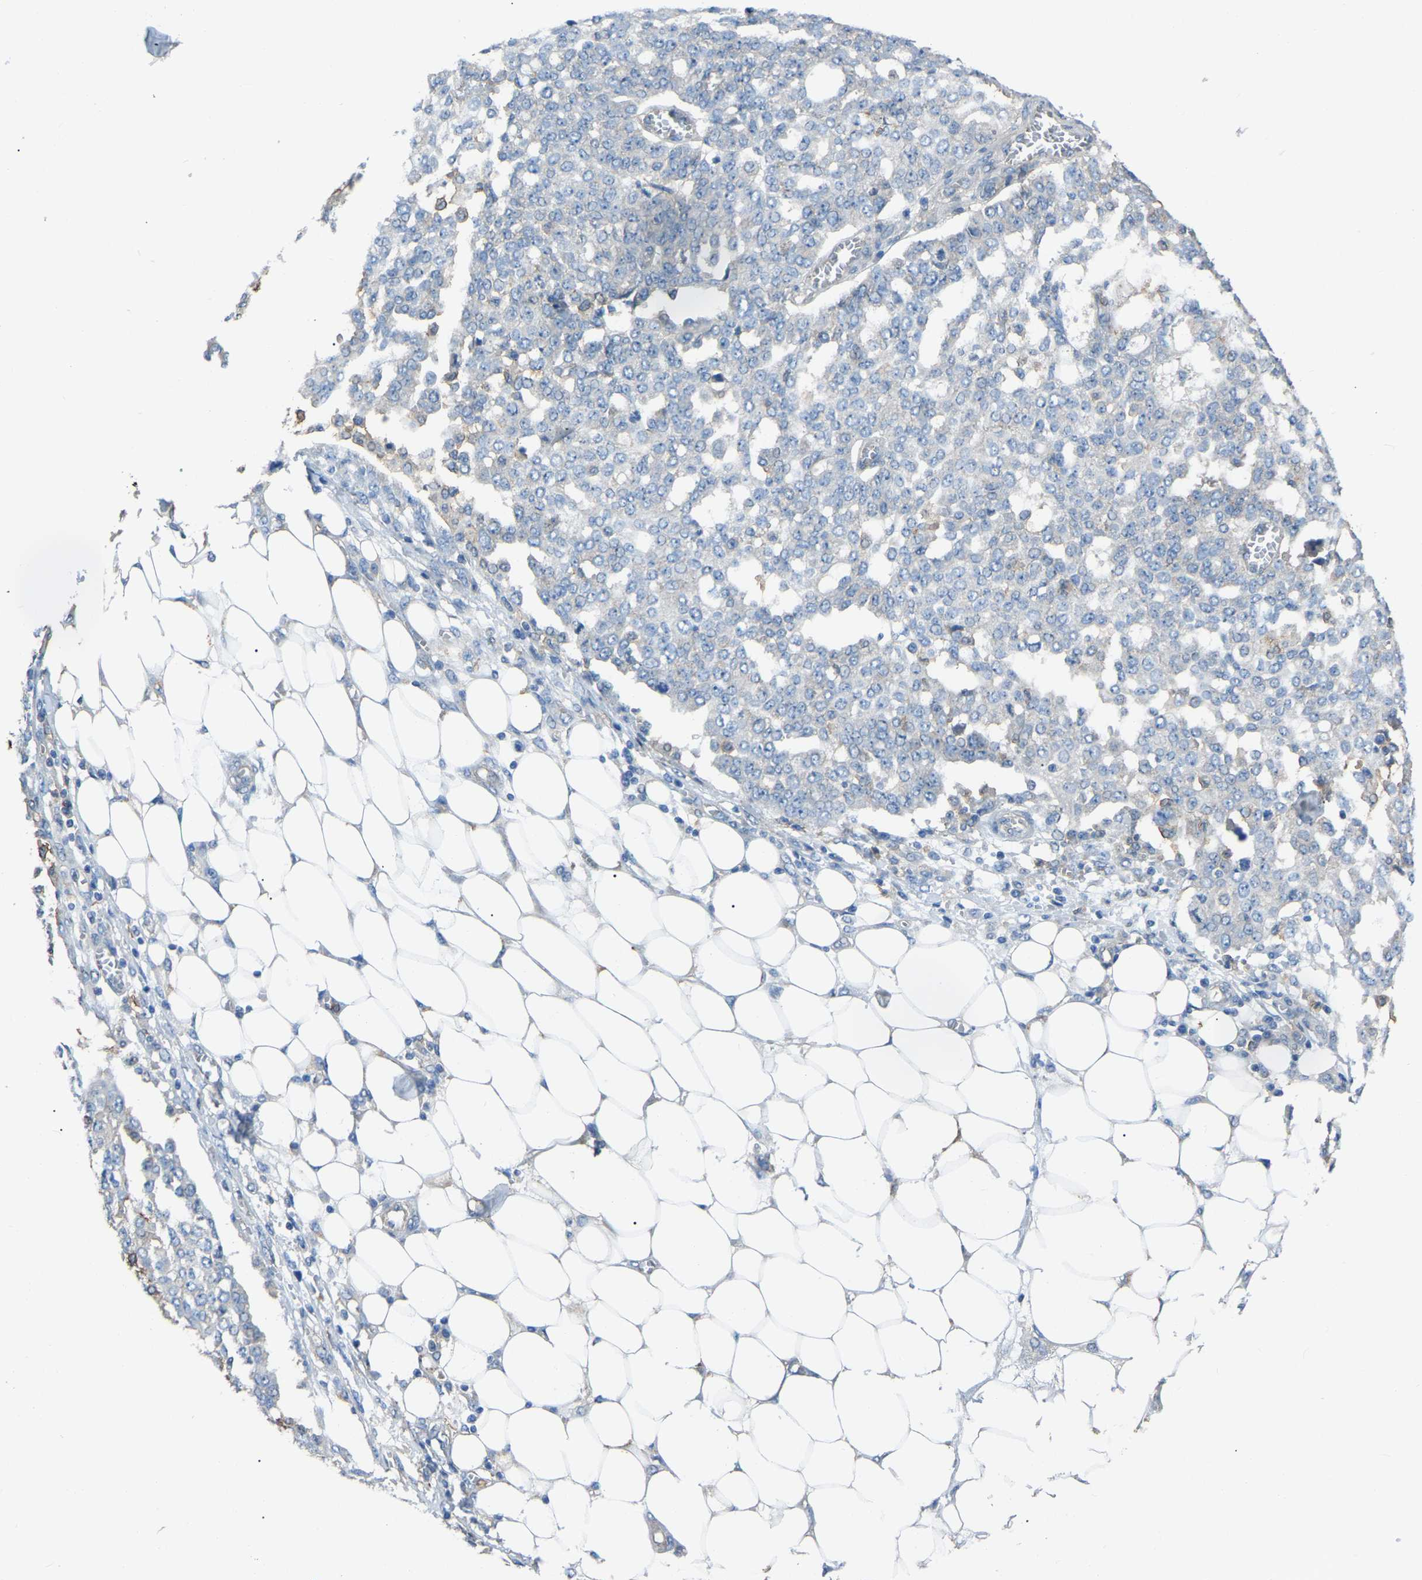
{"staining": {"intensity": "negative", "quantity": "none", "location": "none"}, "tissue": "ovarian cancer", "cell_type": "Tumor cells", "image_type": "cancer", "snomed": [{"axis": "morphology", "description": "Cystadenocarcinoma, serous, NOS"}, {"axis": "topography", "description": "Soft tissue"}, {"axis": "topography", "description": "Ovary"}], "caption": "There is no significant staining in tumor cells of ovarian cancer (serous cystadenocarcinoma).", "gene": "AIMP1", "patient": {"sex": "female", "age": 57}}